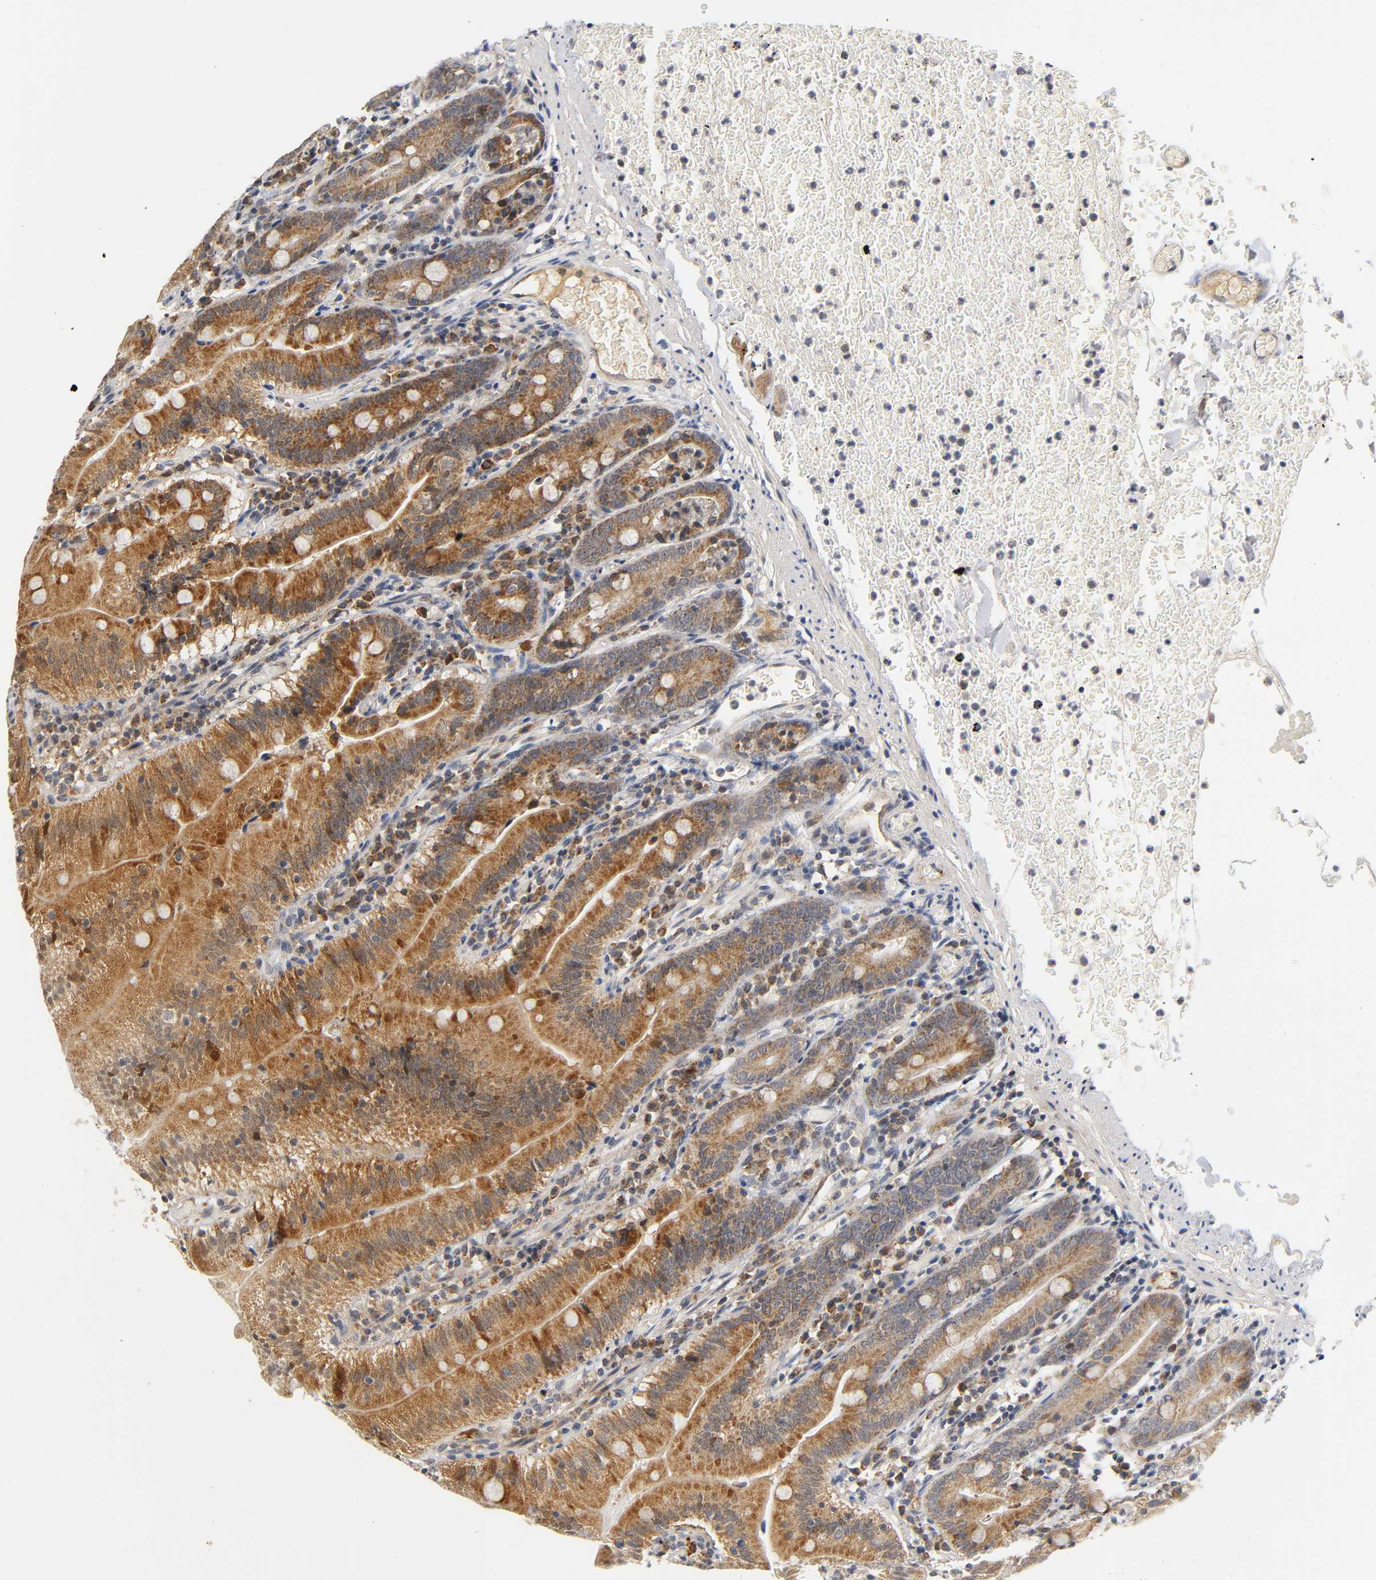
{"staining": {"intensity": "moderate", "quantity": ">75%", "location": "cytoplasmic/membranous,nuclear"}, "tissue": "small intestine", "cell_type": "Glandular cells", "image_type": "normal", "snomed": [{"axis": "morphology", "description": "Normal tissue, NOS"}, {"axis": "topography", "description": "Small intestine"}], "caption": "A brown stain labels moderate cytoplasmic/membranous,nuclear staining of a protein in glandular cells of benign human small intestine. (Stains: DAB (3,3'-diaminobenzidine) in brown, nuclei in blue, Microscopy: brightfield microscopy at high magnification).", "gene": "NRP1", "patient": {"sex": "male", "age": 71}}